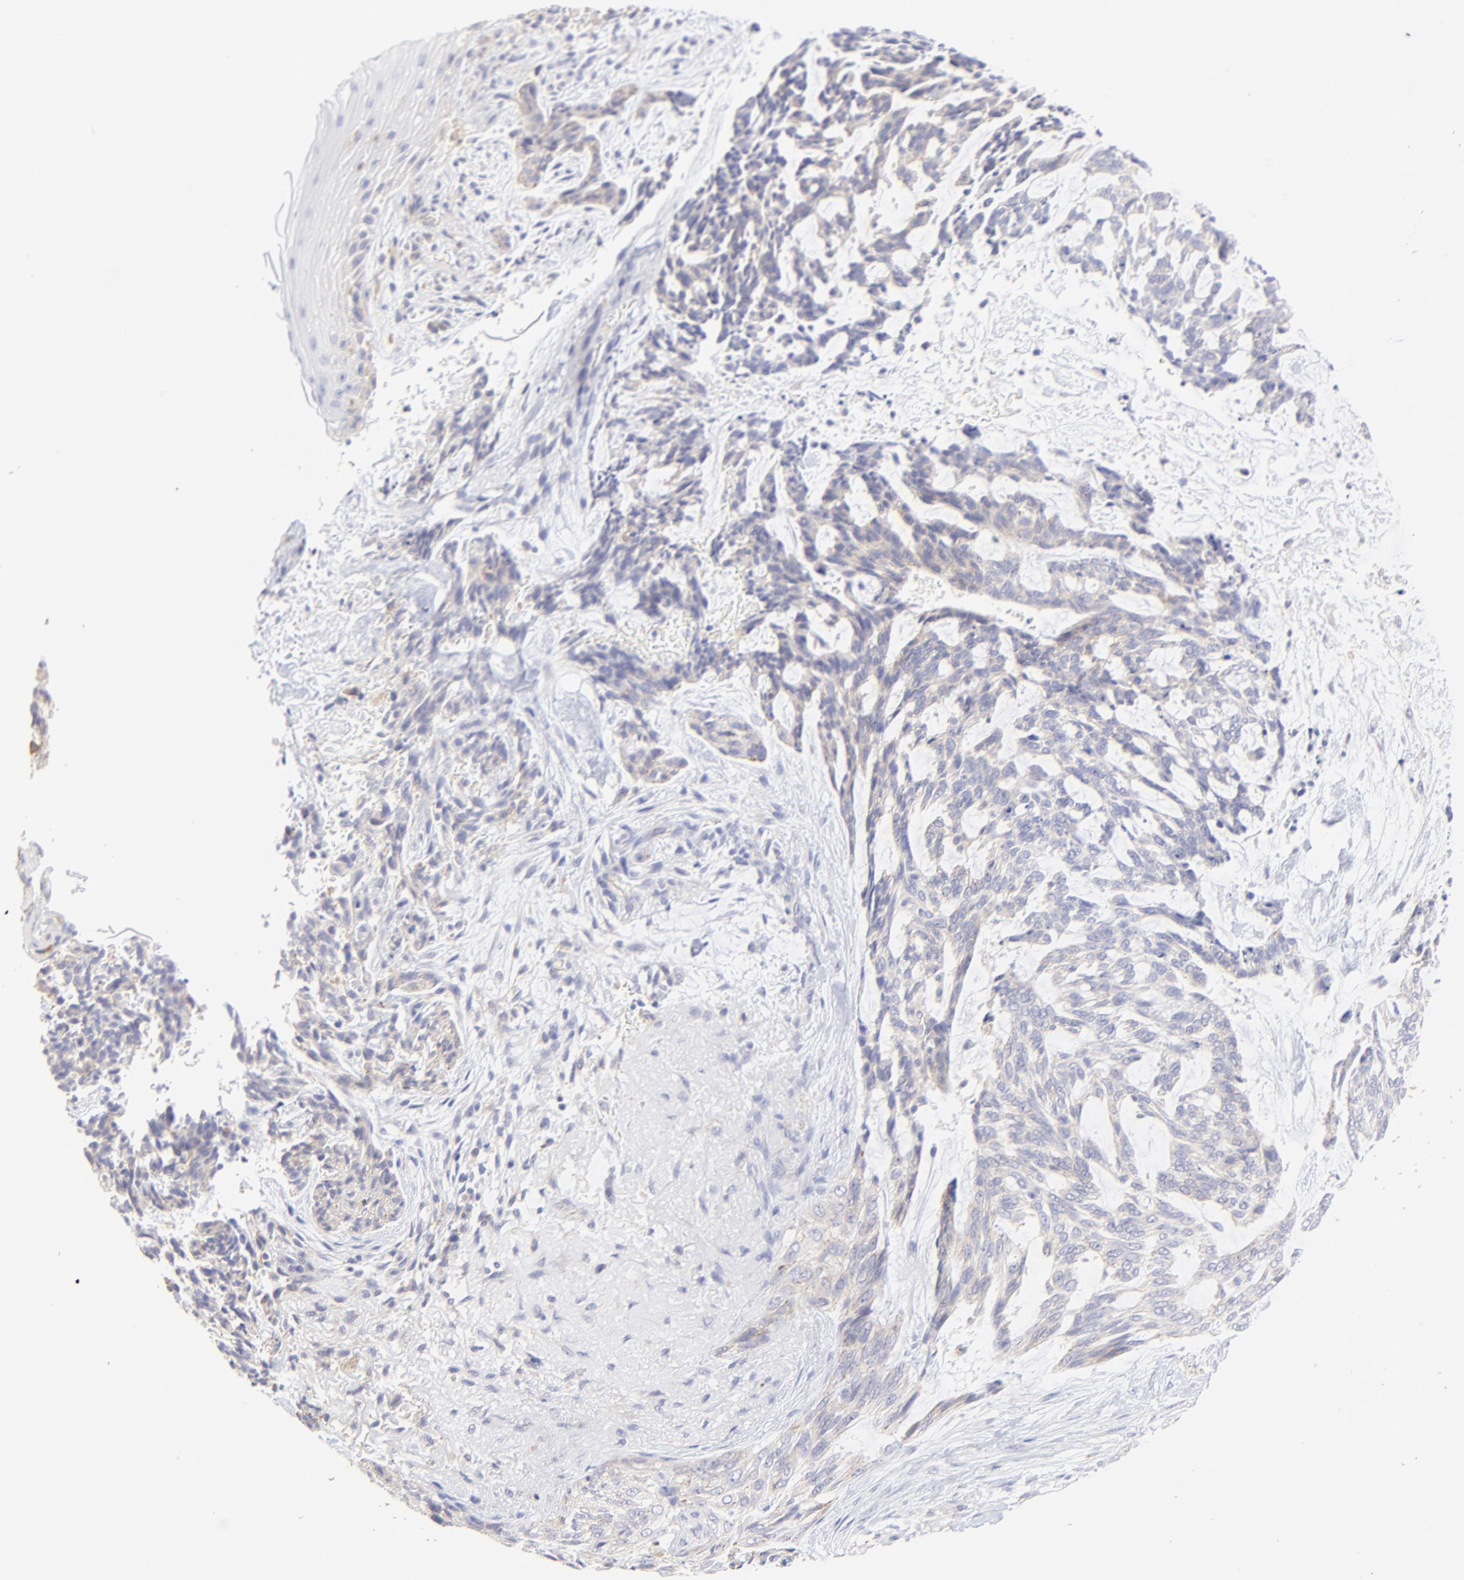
{"staining": {"intensity": "weak", "quantity": "<25%", "location": "cytoplasmic/membranous"}, "tissue": "skin cancer", "cell_type": "Tumor cells", "image_type": "cancer", "snomed": [{"axis": "morphology", "description": "Normal tissue, NOS"}, {"axis": "morphology", "description": "Basal cell carcinoma"}, {"axis": "topography", "description": "Skin"}], "caption": "Tumor cells are negative for brown protein staining in basal cell carcinoma (skin). The staining is performed using DAB (3,3'-diaminobenzidine) brown chromogen with nuclei counter-stained in using hematoxylin.", "gene": "LHFPL1", "patient": {"sex": "female", "age": 71}}